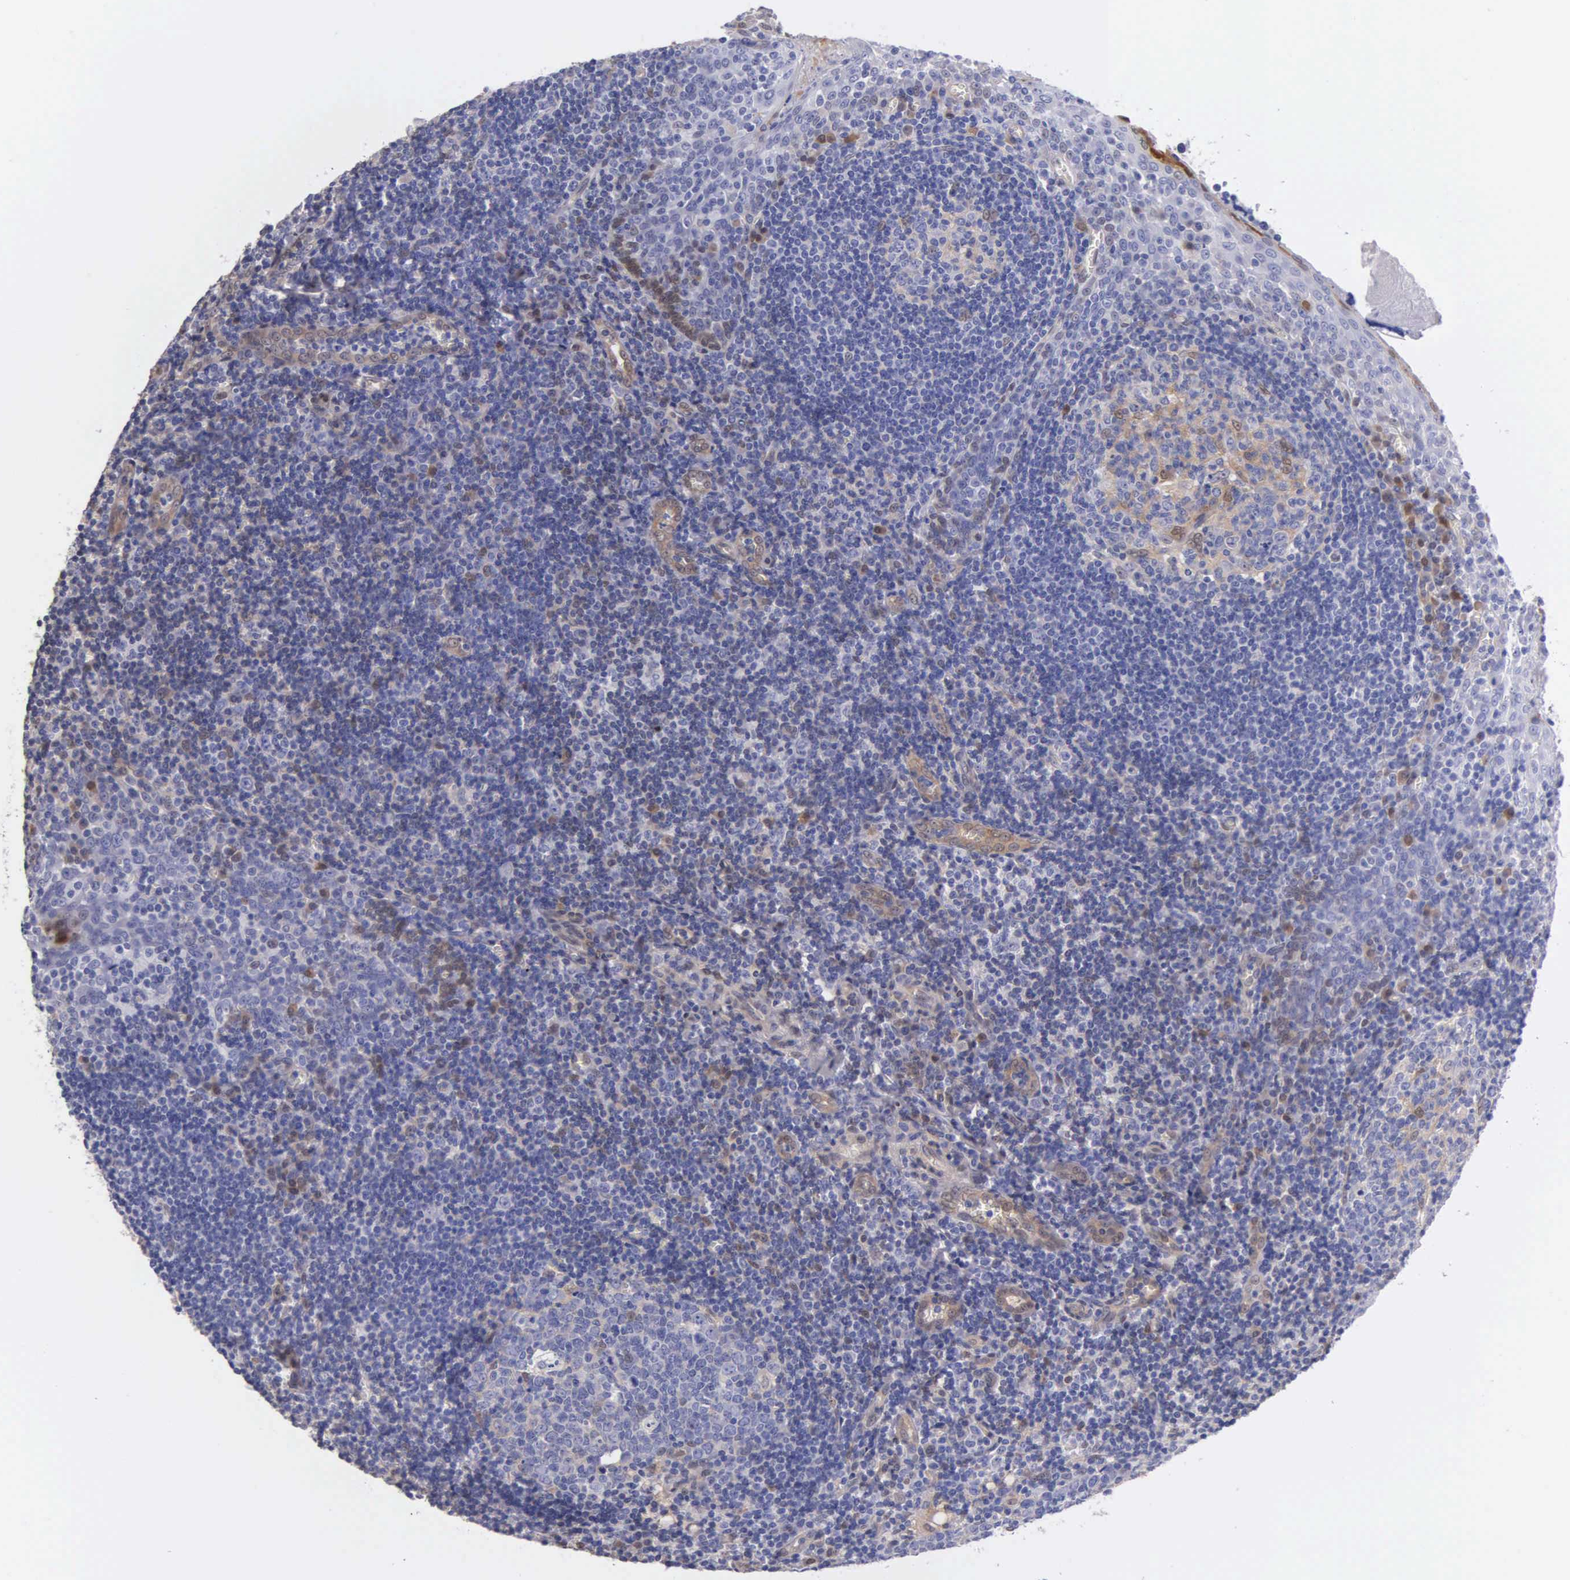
{"staining": {"intensity": "weak", "quantity": "<25%", "location": "cytoplasmic/membranous"}, "tissue": "tonsil", "cell_type": "Germinal center cells", "image_type": "normal", "snomed": [{"axis": "morphology", "description": "Normal tissue, NOS"}, {"axis": "topography", "description": "Tonsil"}], "caption": "Immunohistochemistry of unremarkable human tonsil exhibits no staining in germinal center cells. (DAB (3,3'-diaminobenzidine) IHC with hematoxylin counter stain).", "gene": "GSTT2B", "patient": {"sex": "female", "age": 41}}